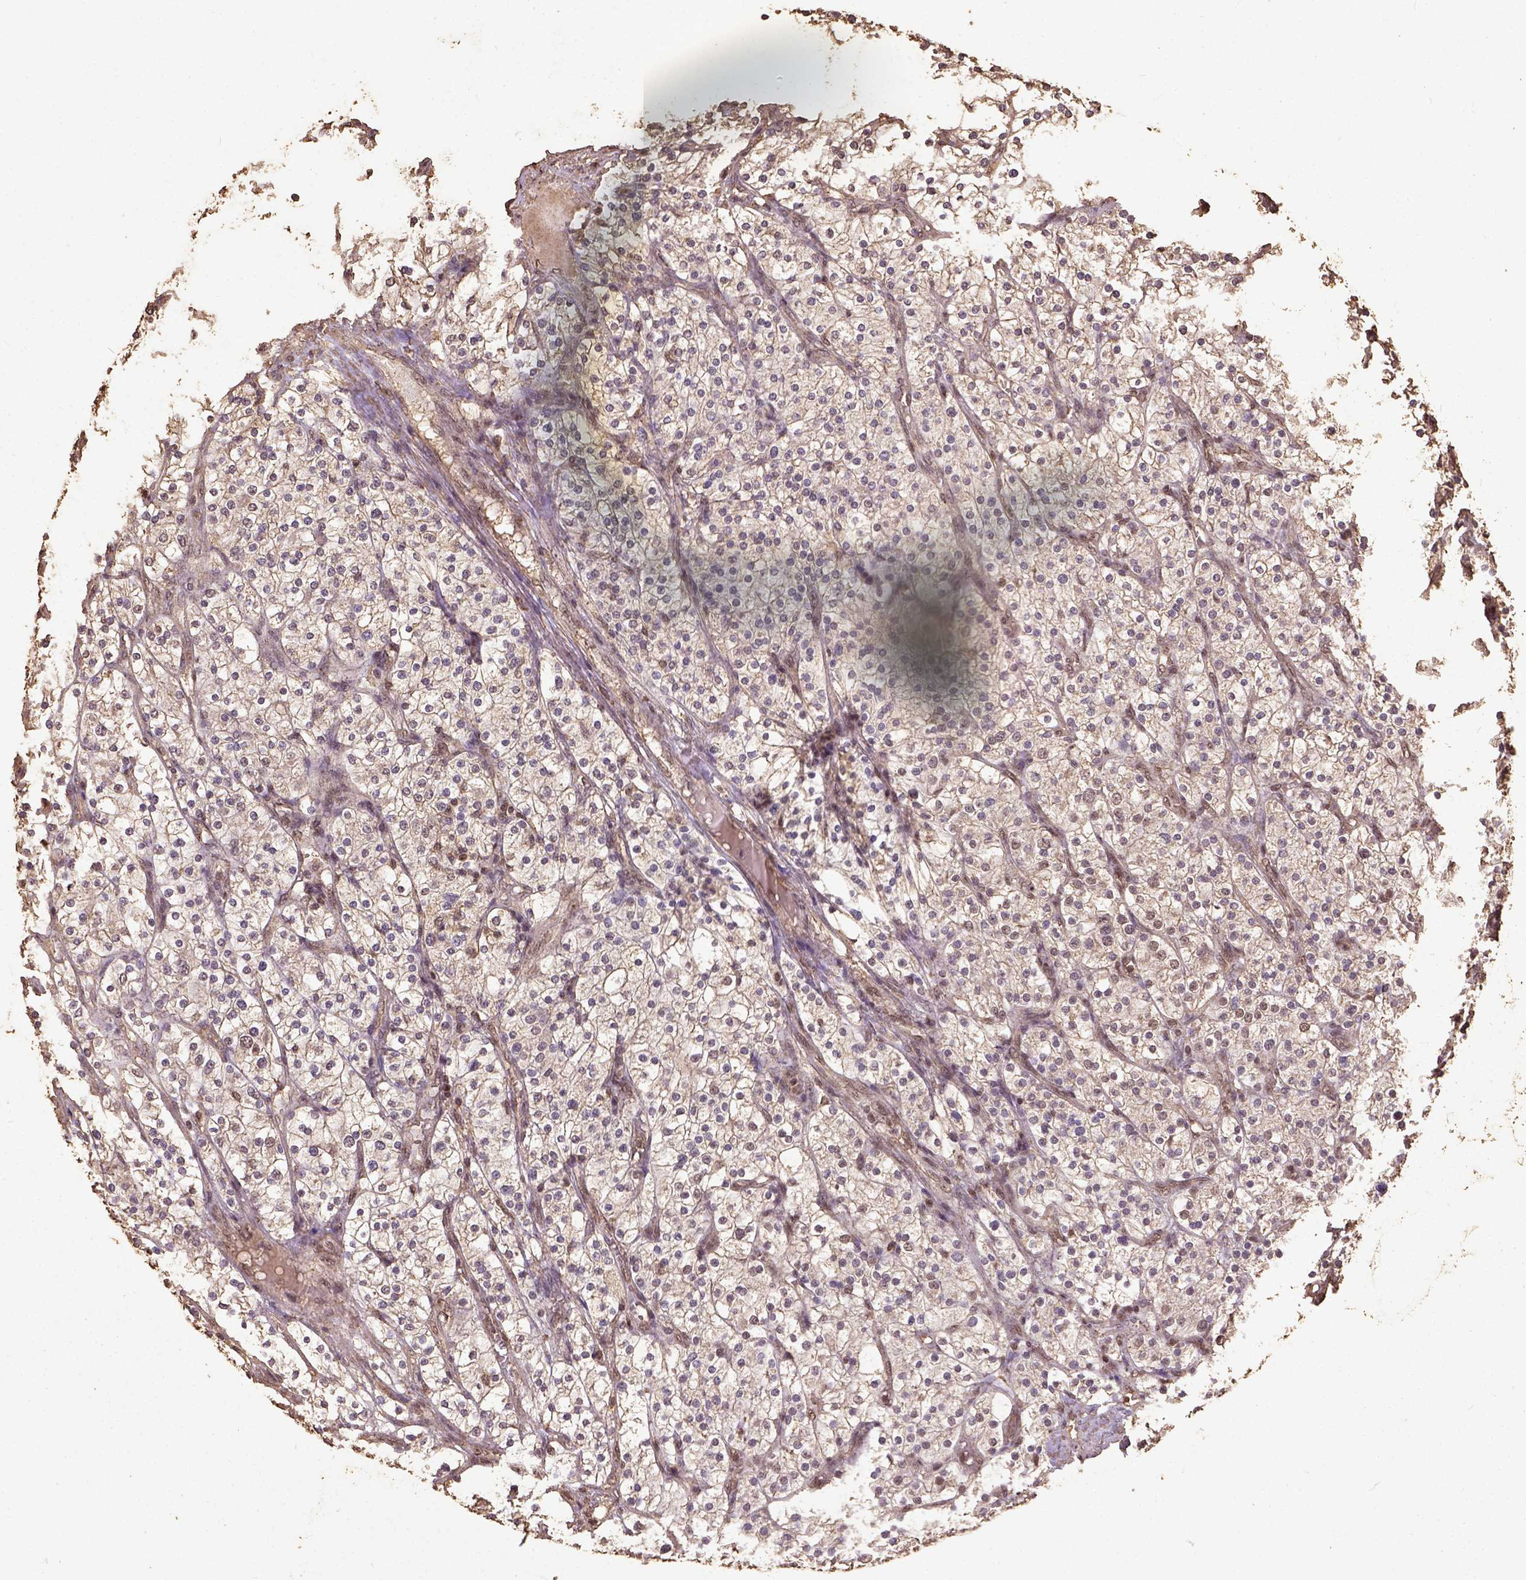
{"staining": {"intensity": "negative", "quantity": "none", "location": "none"}, "tissue": "renal cancer", "cell_type": "Tumor cells", "image_type": "cancer", "snomed": [{"axis": "morphology", "description": "Adenocarcinoma, NOS"}, {"axis": "topography", "description": "Kidney"}], "caption": "The photomicrograph displays no staining of tumor cells in renal cancer. (IHC, brightfield microscopy, high magnification).", "gene": "NACC1", "patient": {"sex": "male", "age": 80}}